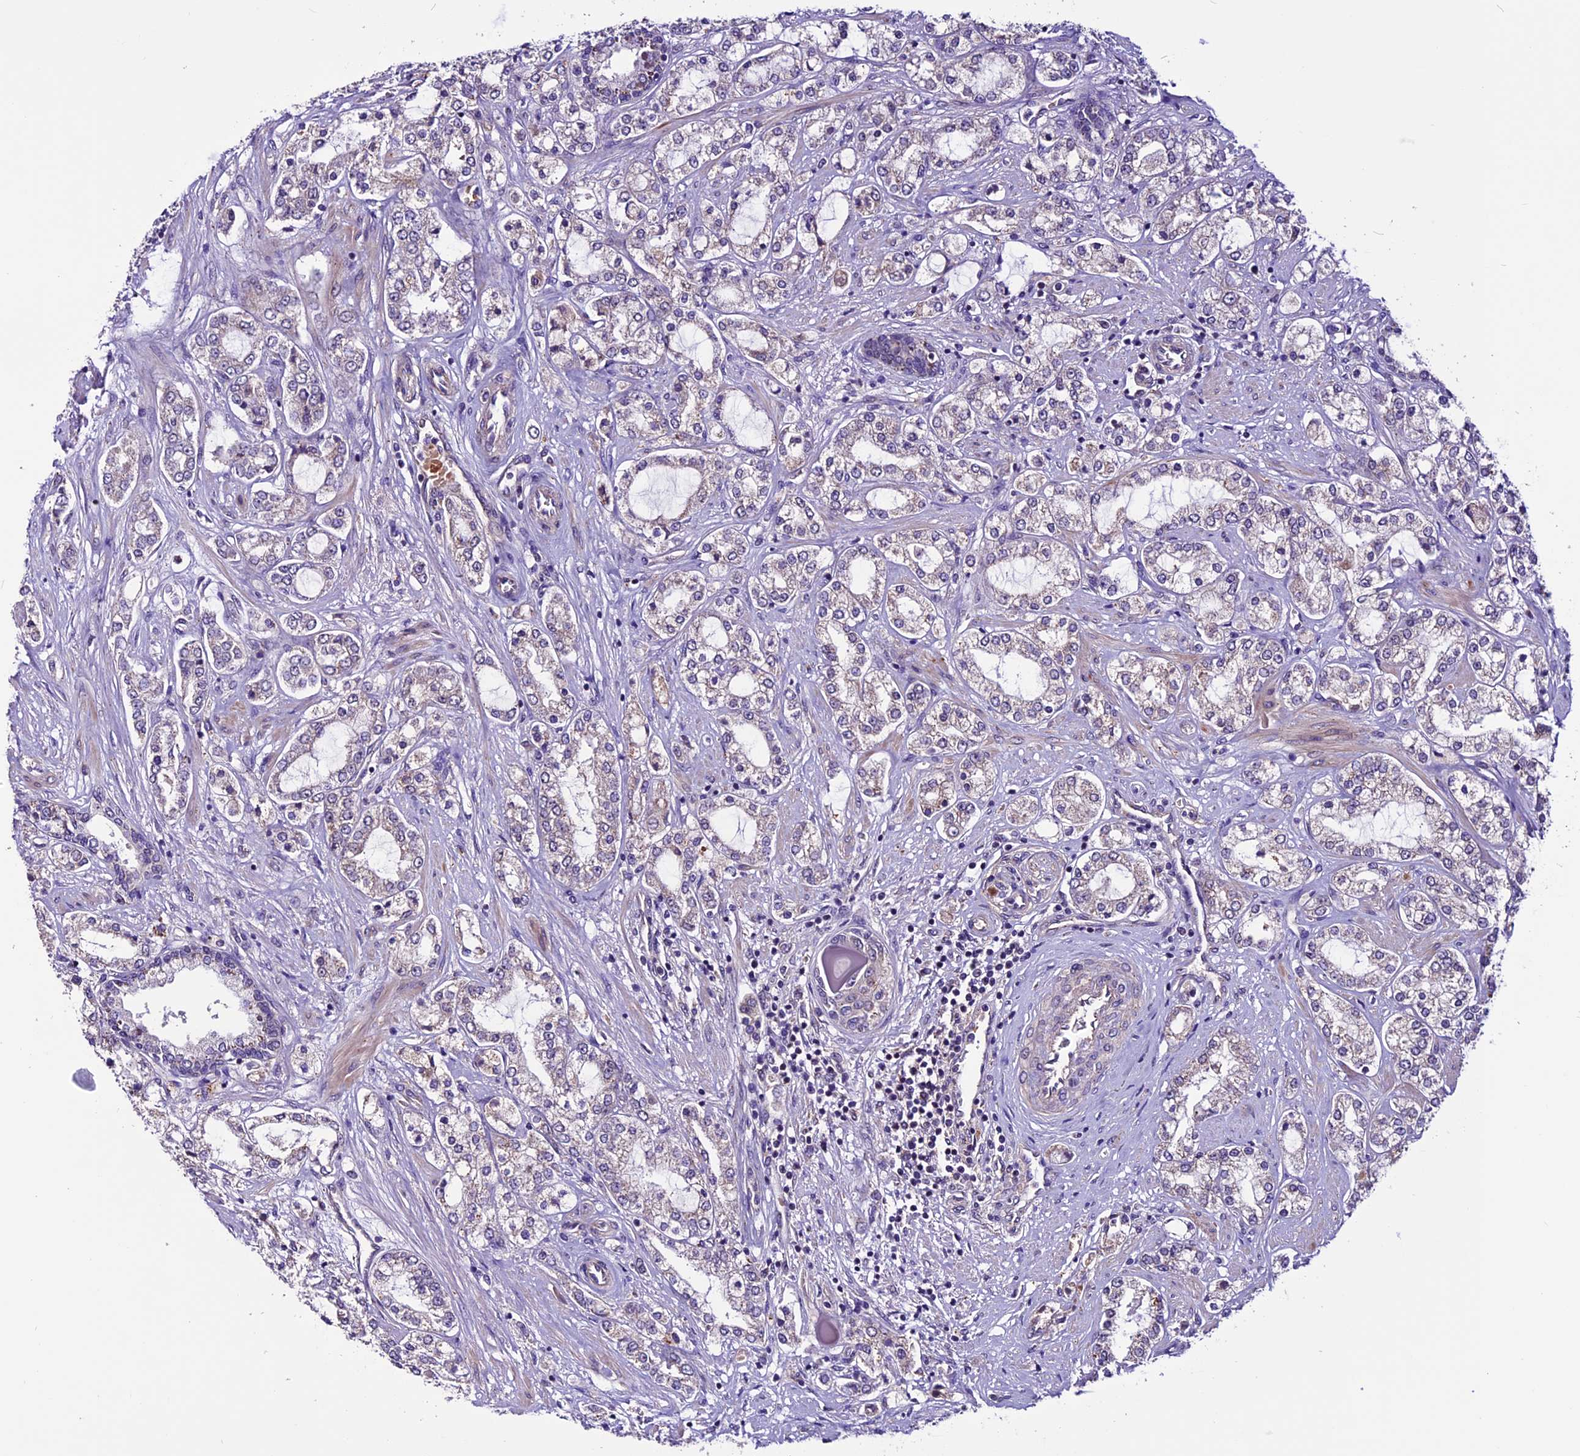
{"staining": {"intensity": "negative", "quantity": "none", "location": "none"}, "tissue": "prostate cancer", "cell_type": "Tumor cells", "image_type": "cancer", "snomed": [{"axis": "morphology", "description": "Adenocarcinoma, High grade"}, {"axis": "topography", "description": "Prostate"}], "caption": "A photomicrograph of human prostate cancer is negative for staining in tumor cells. Nuclei are stained in blue.", "gene": "RINL", "patient": {"sex": "male", "age": 64}}